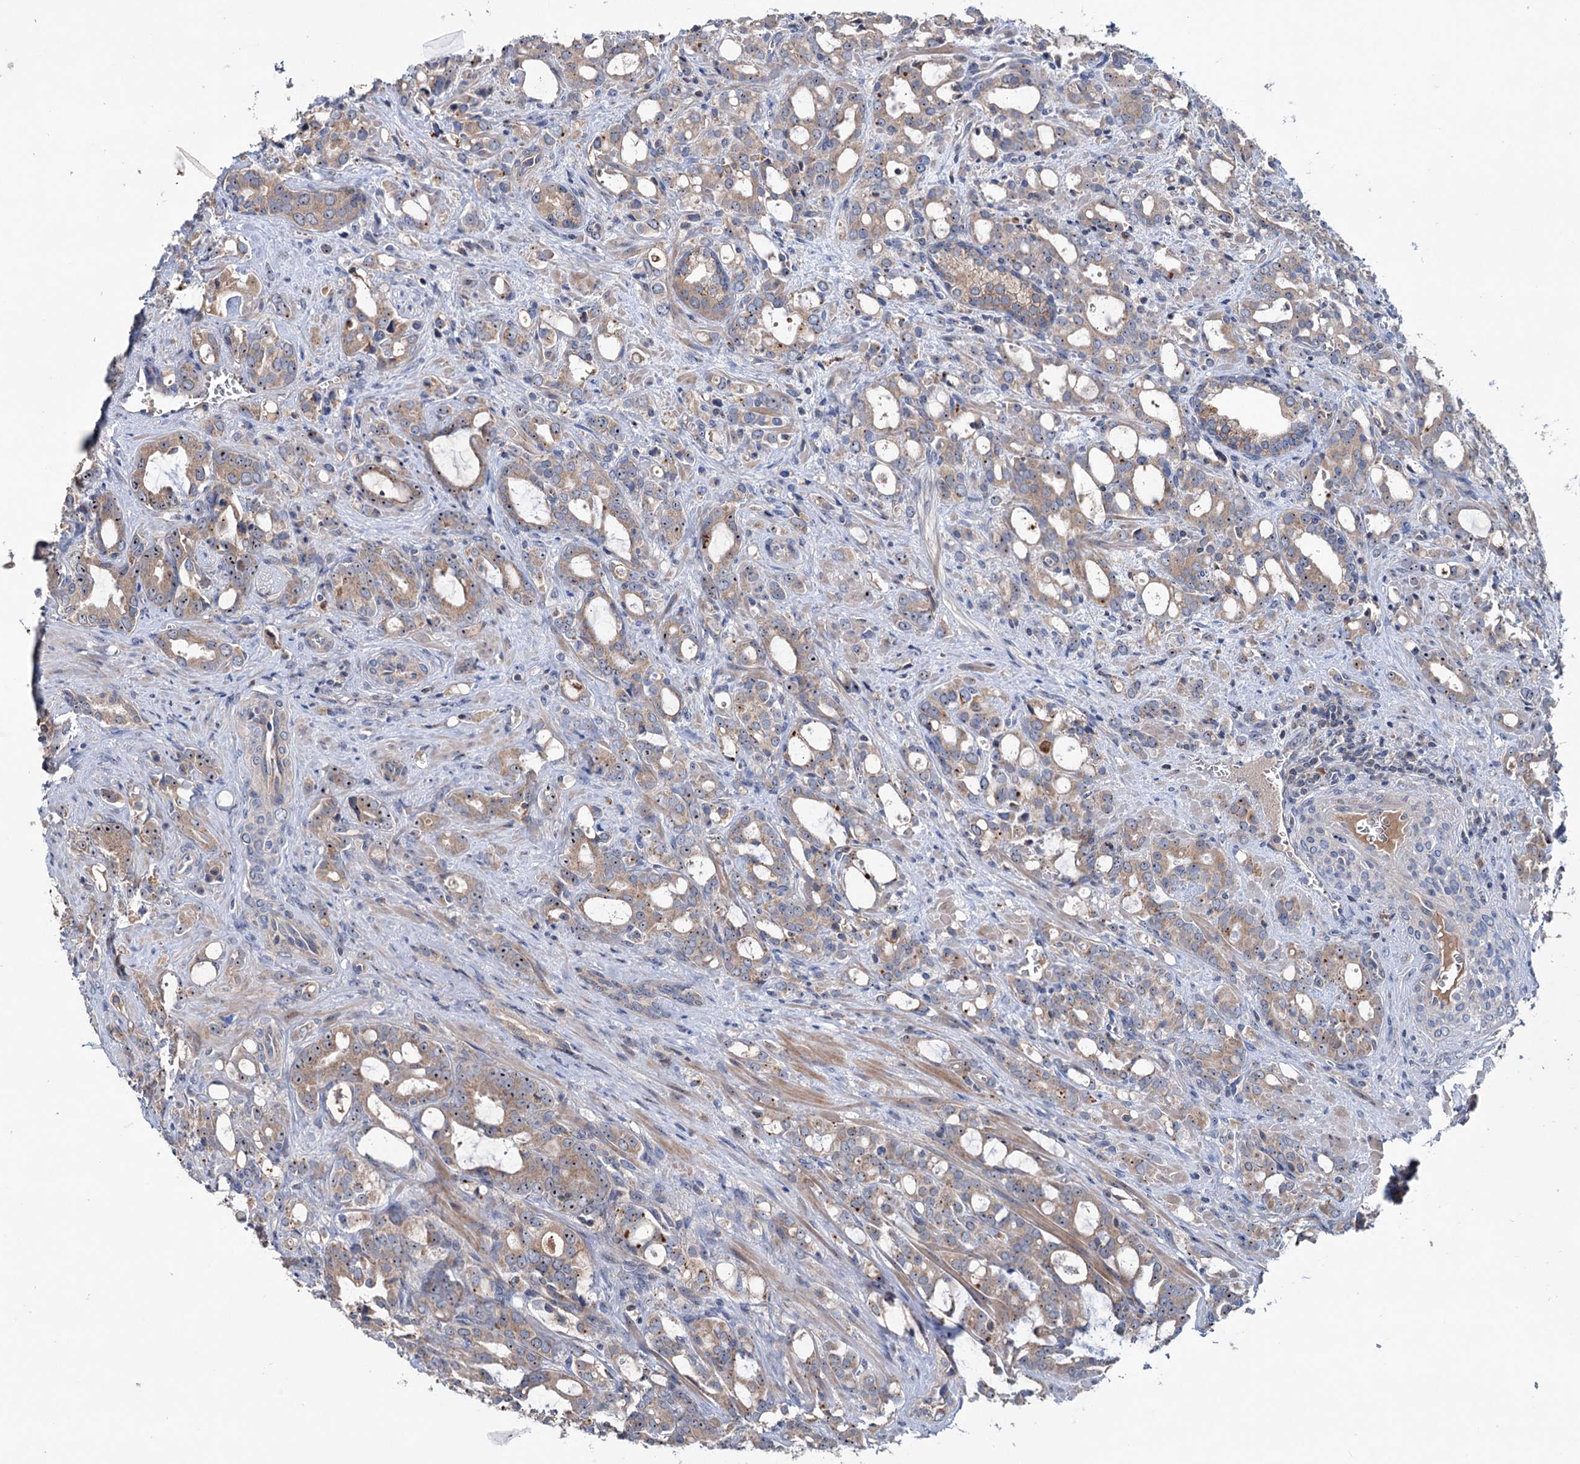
{"staining": {"intensity": "moderate", "quantity": ">75%", "location": "cytoplasmic/membranous,nuclear"}, "tissue": "prostate cancer", "cell_type": "Tumor cells", "image_type": "cancer", "snomed": [{"axis": "morphology", "description": "Adenocarcinoma, High grade"}, {"axis": "topography", "description": "Prostate"}], "caption": "Immunohistochemistry (IHC) histopathology image of human prostate adenocarcinoma (high-grade) stained for a protein (brown), which displays medium levels of moderate cytoplasmic/membranous and nuclear expression in approximately >75% of tumor cells.", "gene": "HTR3B", "patient": {"sex": "male", "age": 72}}